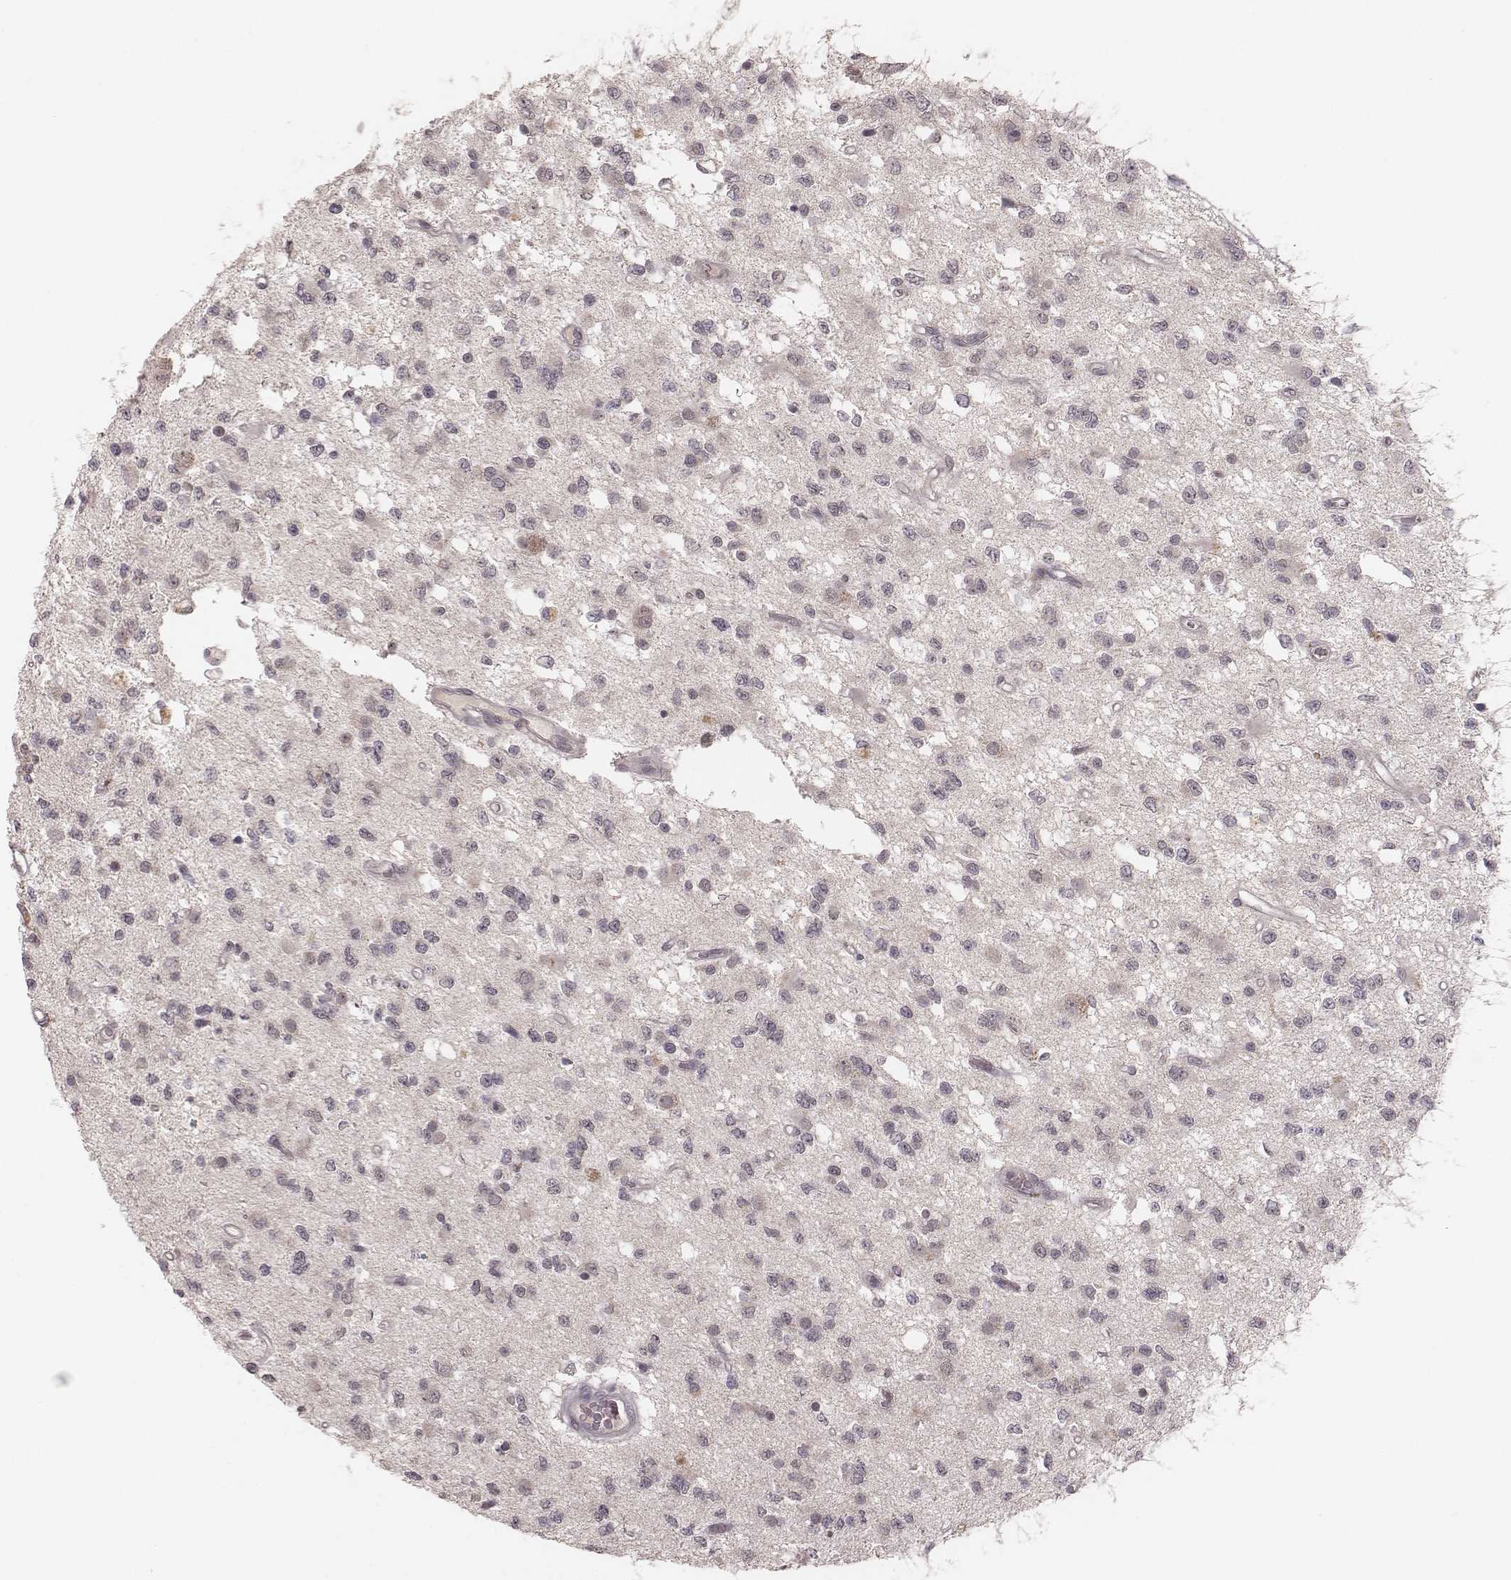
{"staining": {"intensity": "negative", "quantity": "none", "location": "none"}, "tissue": "glioma", "cell_type": "Tumor cells", "image_type": "cancer", "snomed": [{"axis": "morphology", "description": "Glioma, malignant, Low grade"}, {"axis": "topography", "description": "Brain"}], "caption": "Immunohistochemical staining of glioma displays no significant positivity in tumor cells.", "gene": "LY6K", "patient": {"sex": "female", "age": 45}}